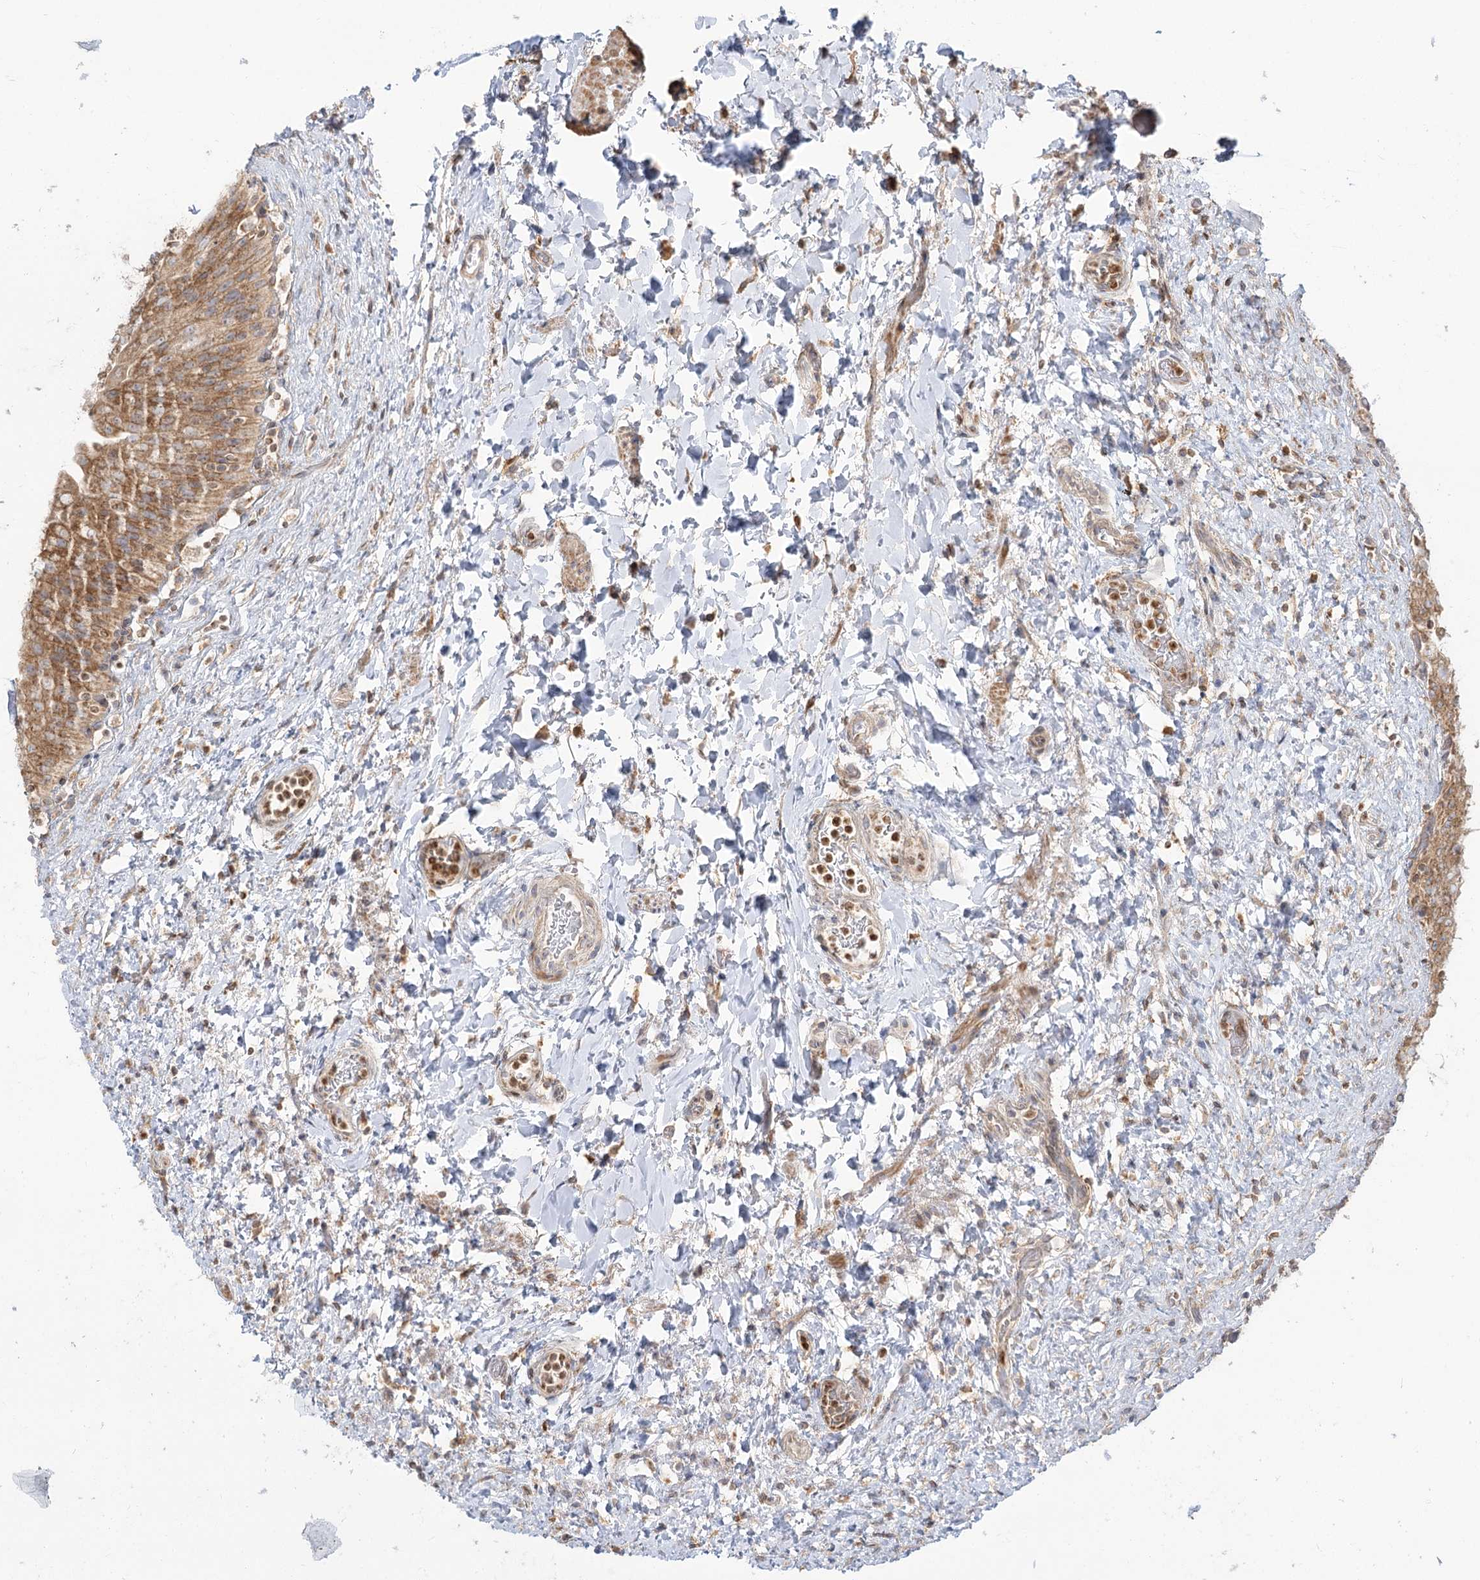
{"staining": {"intensity": "moderate", "quantity": "25%-75%", "location": "cytoplasmic/membranous"}, "tissue": "urinary bladder", "cell_type": "Urothelial cells", "image_type": "normal", "snomed": [{"axis": "morphology", "description": "Normal tissue, NOS"}, {"axis": "topography", "description": "Urinary bladder"}], "caption": "Normal urinary bladder reveals moderate cytoplasmic/membranous expression in about 25%-75% of urothelial cells The protein of interest is shown in brown color, while the nuclei are stained blue..", "gene": "MTMR3", "patient": {"sex": "female", "age": 27}}